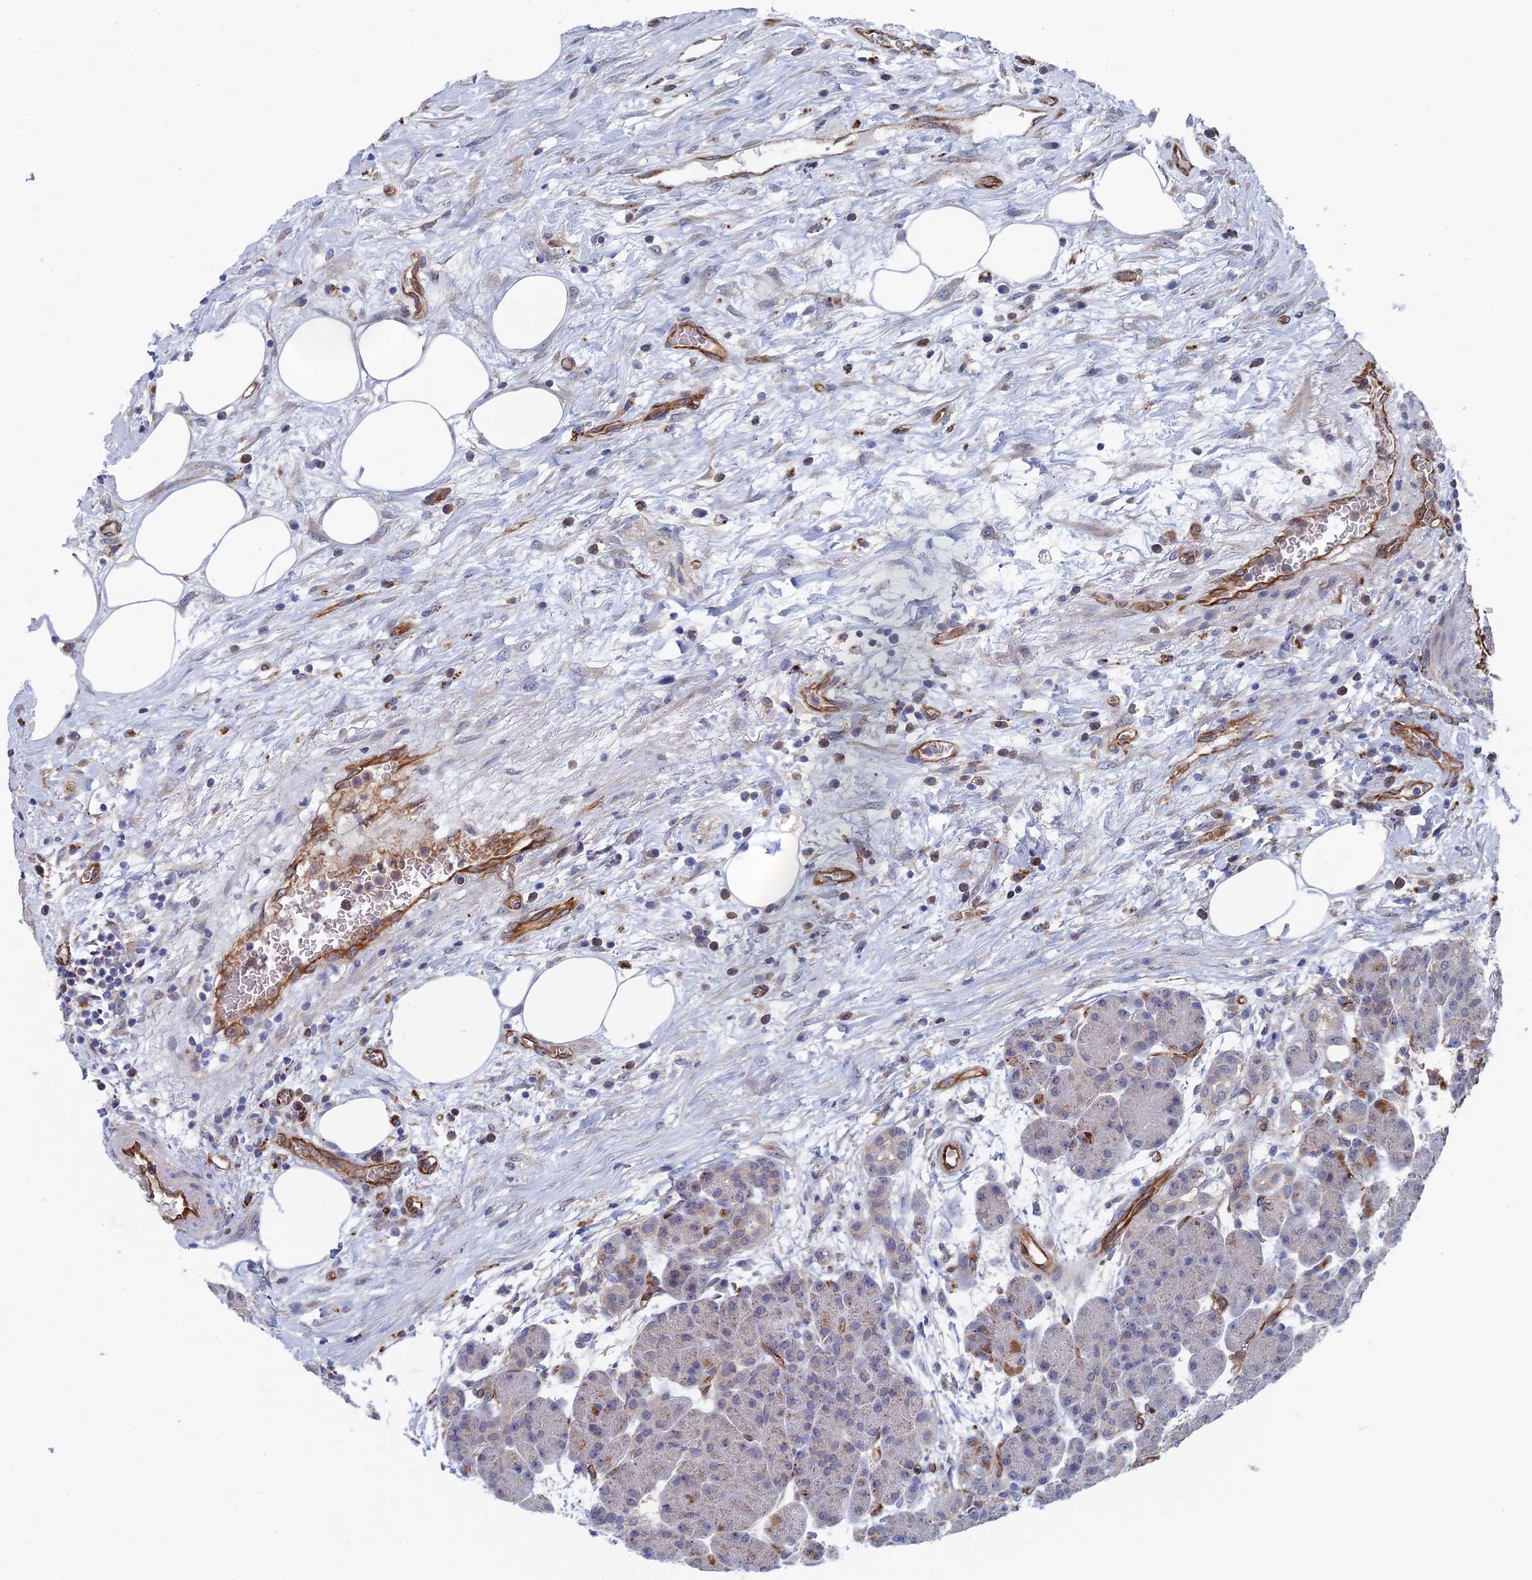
{"staining": {"intensity": "weak", "quantity": "25%-75%", "location": "cytoplasmic/membranous"}, "tissue": "pancreas", "cell_type": "Exocrine glandular cells", "image_type": "normal", "snomed": [{"axis": "morphology", "description": "Normal tissue, NOS"}, {"axis": "topography", "description": "Pancreas"}], "caption": "Pancreas stained with immunohistochemistry (IHC) reveals weak cytoplasmic/membranous expression in about 25%-75% of exocrine glandular cells. (DAB (3,3'-diaminobenzidine) = brown stain, brightfield microscopy at high magnification).", "gene": "ARAP3", "patient": {"sex": "male", "age": 63}}